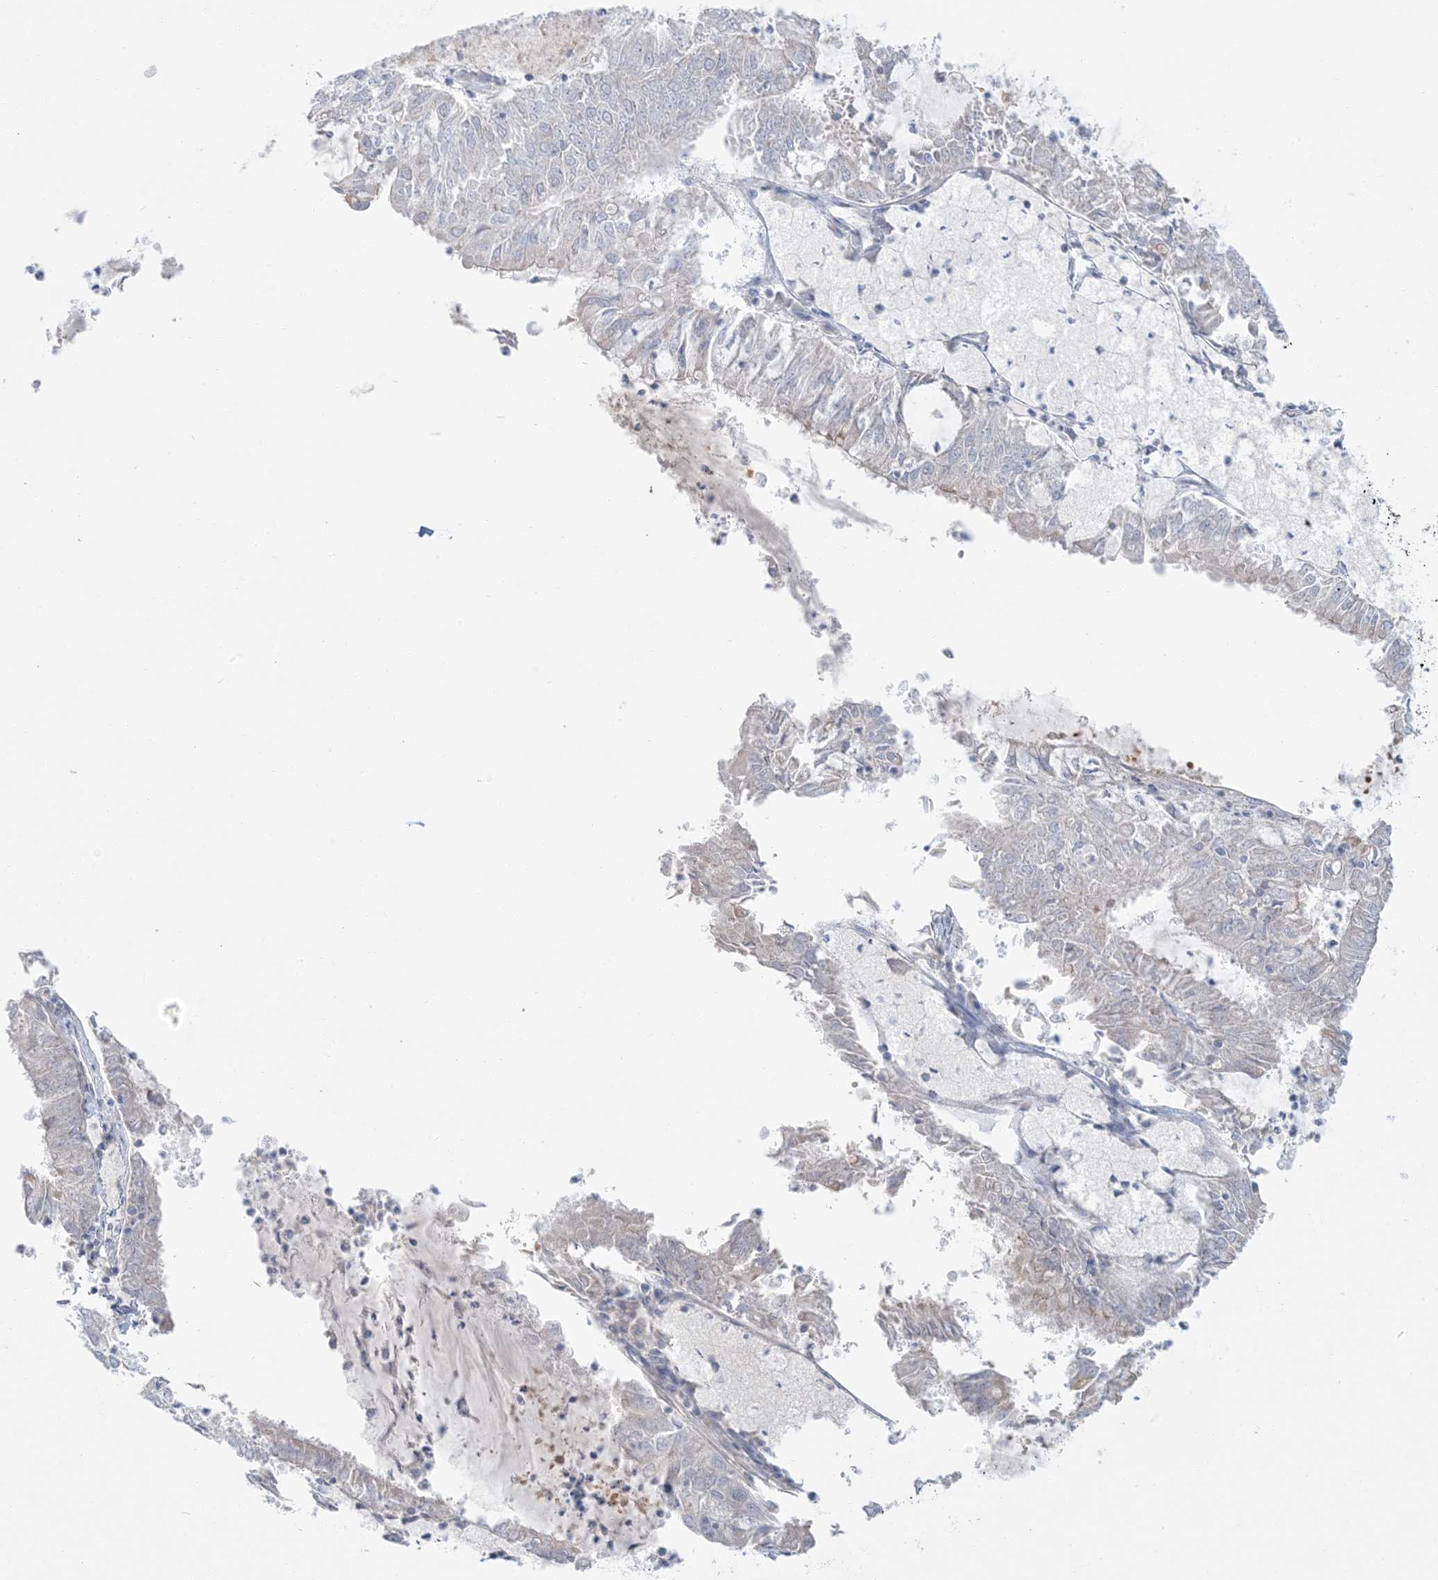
{"staining": {"intensity": "negative", "quantity": "none", "location": "none"}, "tissue": "endometrial cancer", "cell_type": "Tumor cells", "image_type": "cancer", "snomed": [{"axis": "morphology", "description": "Adenocarcinoma, NOS"}, {"axis": "topography", "description": "Endometrium"}], "caption": "Immunohistochemistry histopathology image of neoplastic tissue: human endometrial cancer (adenocarcinoma) stained with DAB (3,3'-diaminobenzidine) demonstrates no significant protein positivity in tumor cells.", "gene": "FAM184A", "patient": {"sex": "female", "age": 57}}